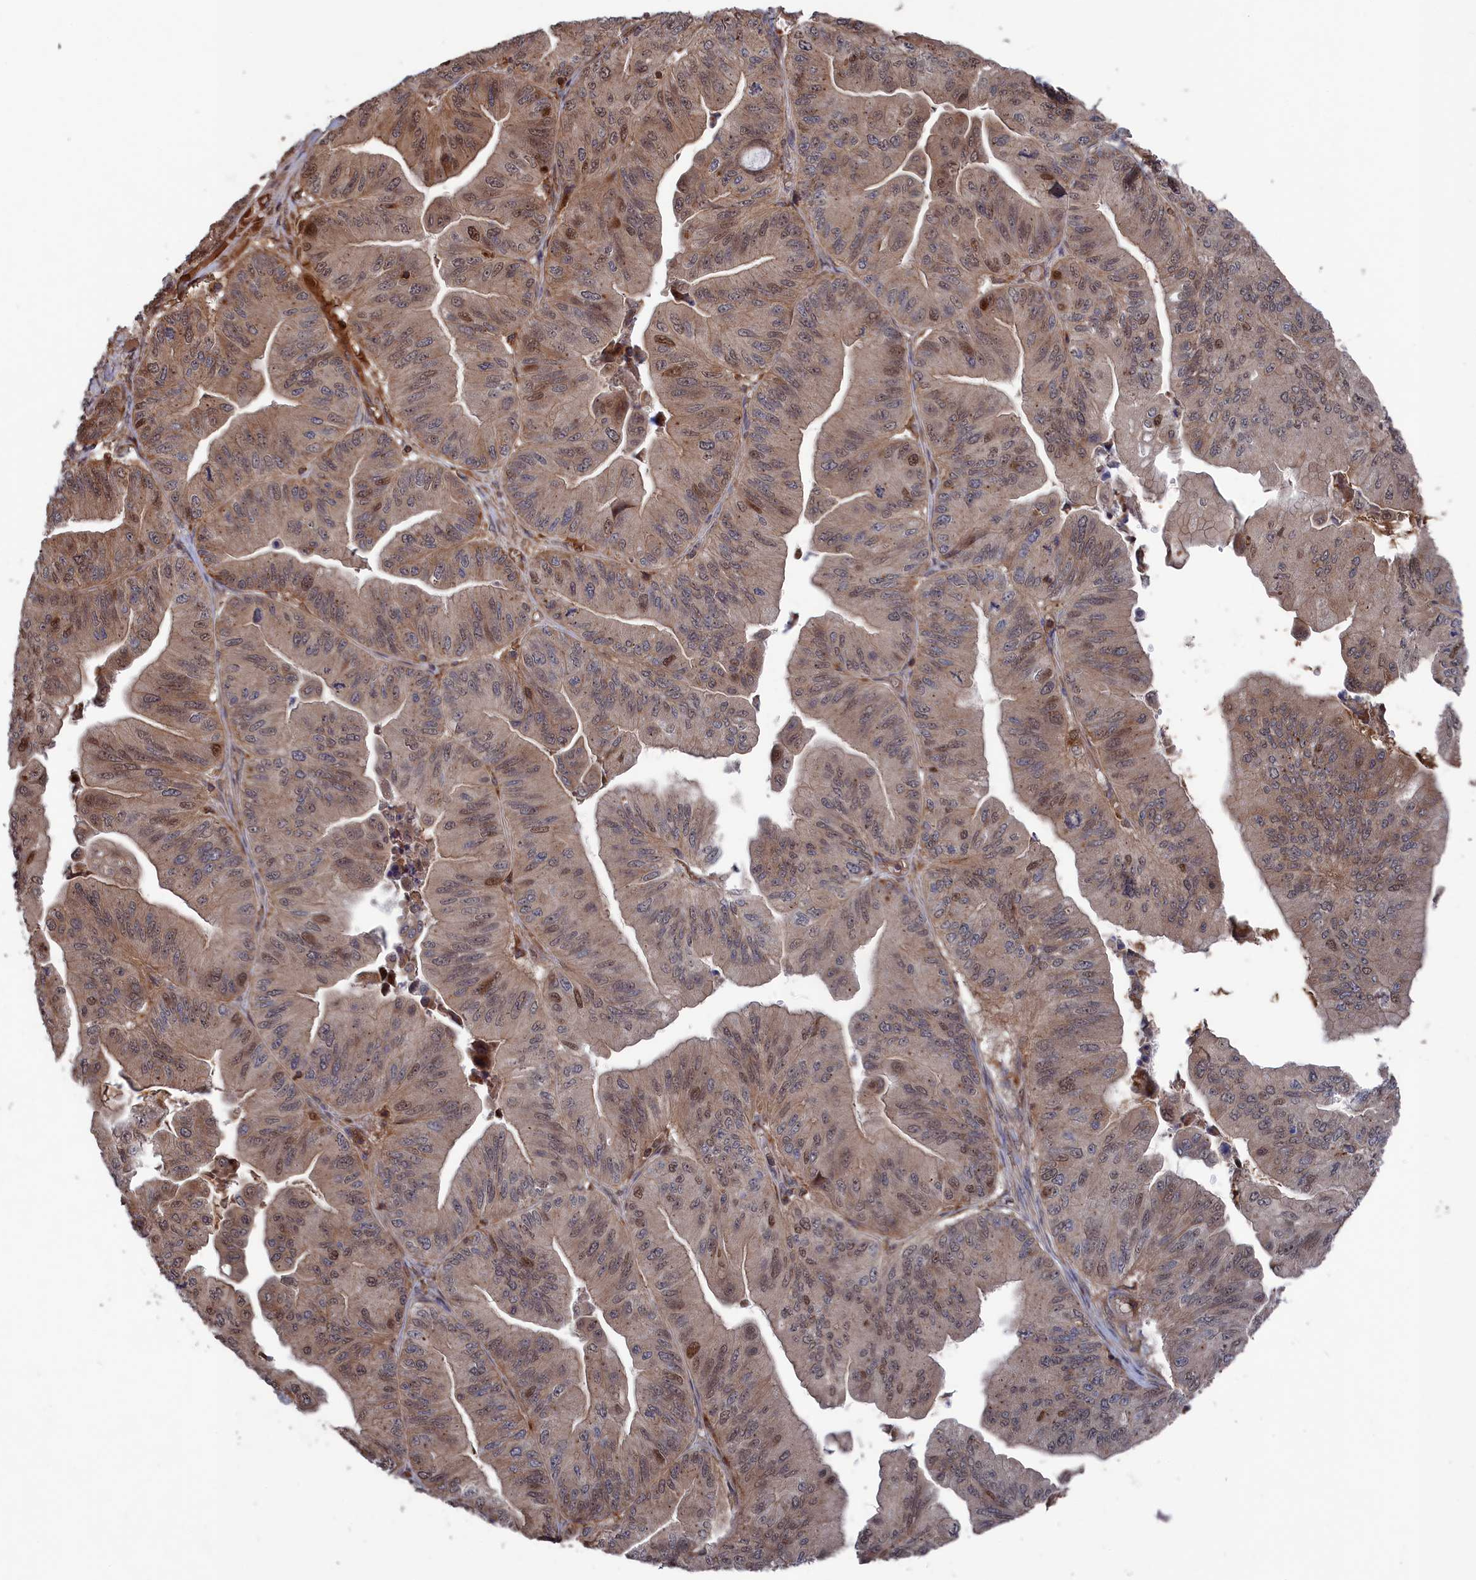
{"staining": {"intensity": "moderate", "quantity": "25%-75%", "location": "cytoplasmic/membranous,nuclear"}, "tissue": "ovarian cancer", "cell_type": "Tumor cells", "image_type": "cancer", "snomed": [{"axis": "morphology", "description": "Cystadenocarcinoma, mucinous, NOS"}, {"axis": "topography", "description": "Ovary"}], "caption": "Immunohistochemistry photomicrograph of human ovarian cancer (mucinous cystadenocarcinoma) stained for a protein (brown), which exhibits medium levels of moderate cytoplasmic/membranous and nuclear staining in approximately 25%-75% of tumor cells.", "gene": "PLA2G15", "patient": {"sex": "female", "age": 61}}